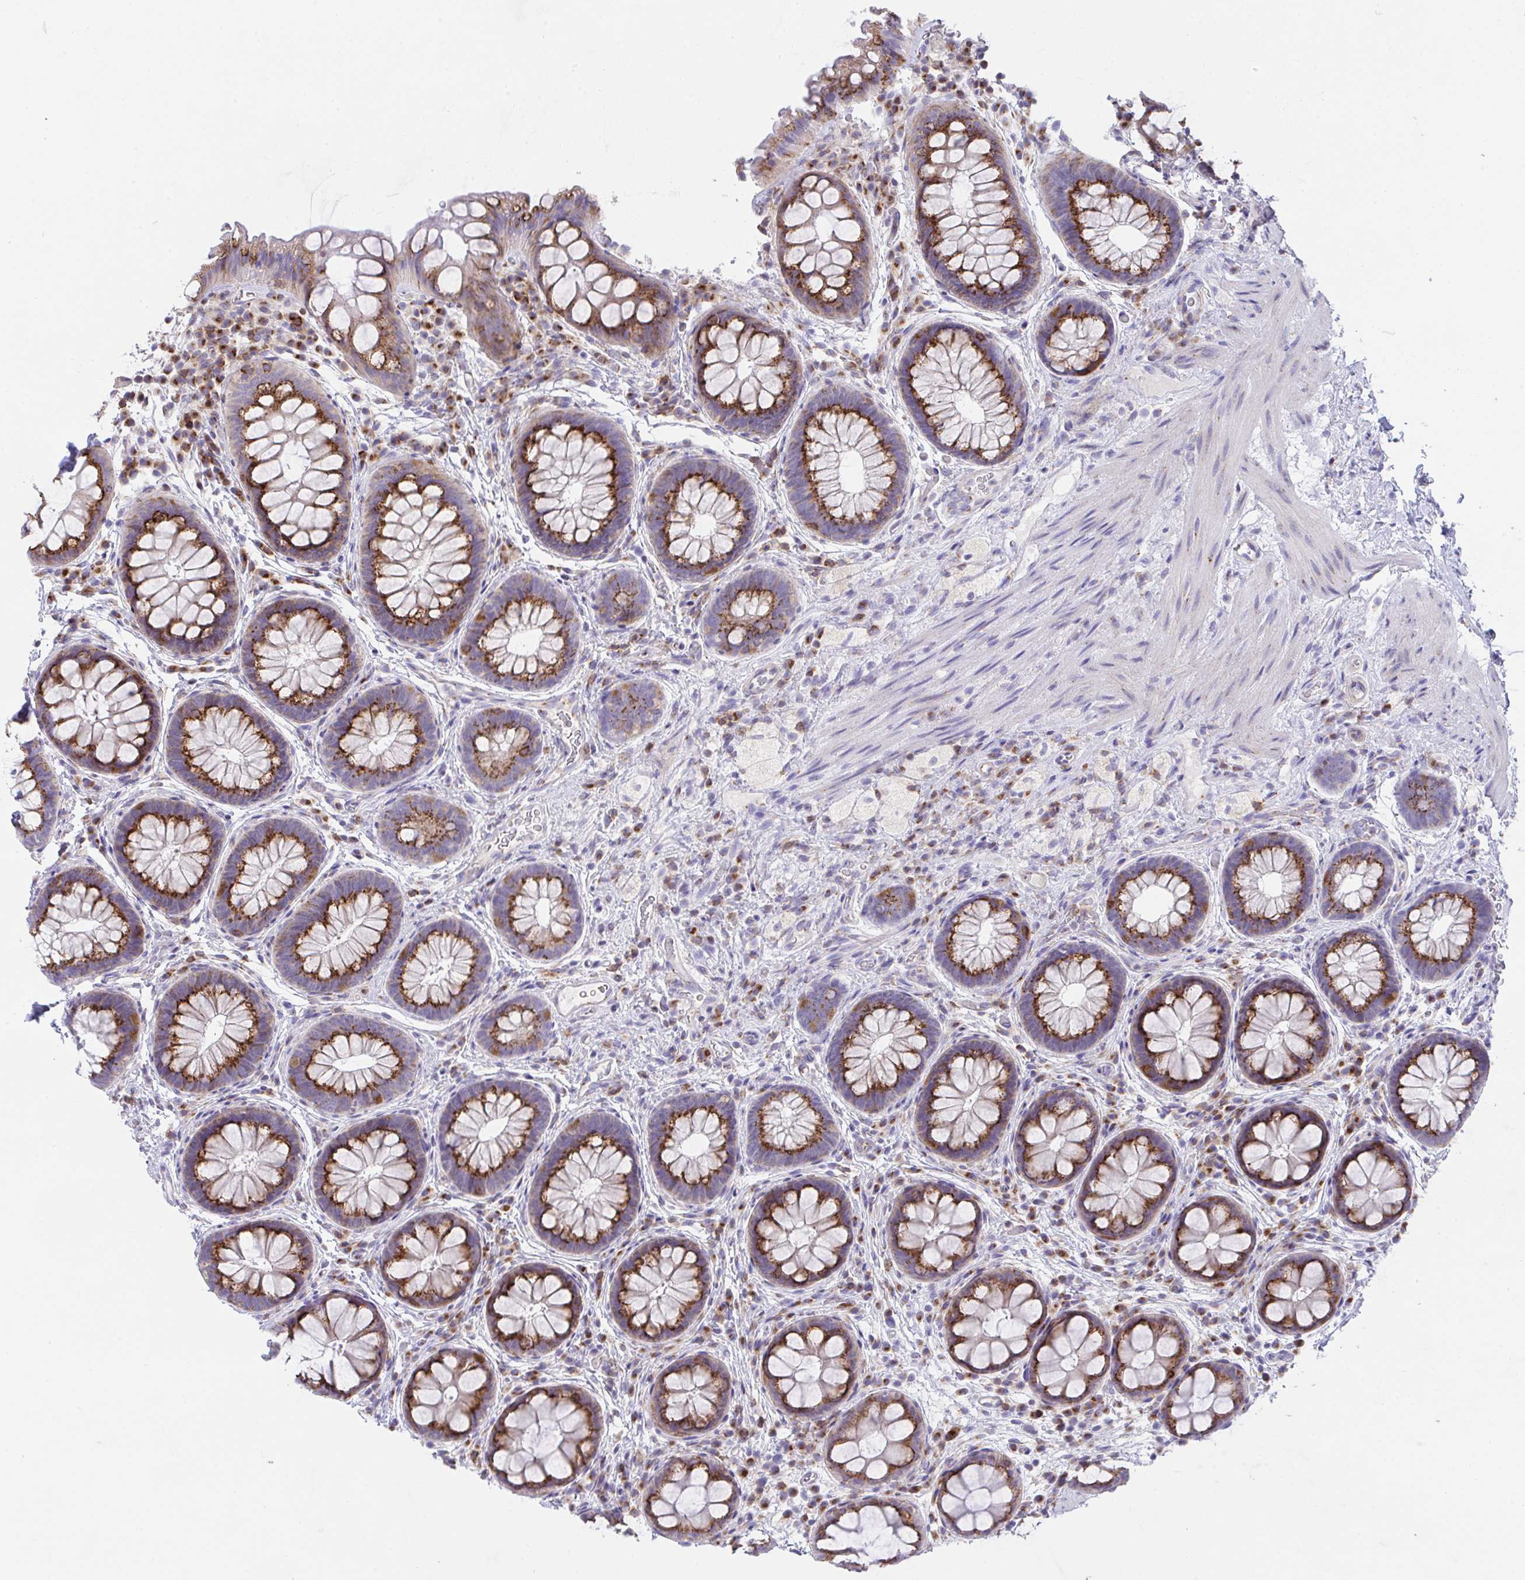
{"staining": {"intensity": "strong", "quantity": ">75%", "location": "cytoplasmic/membranous"}, "tissue": "rectum", "cell_type": "Glandular cells", "image_type": "normal", "snomed": [{"axis": "morphology", "description": "Normal tissue, NOS"}, {"axis": "topography", "description": "Rectum"}], "caption": "The immunohistochemical stain labels strong cytoplasmic/membranous expression in glandular cells of normal rectum.", "gene": "MIA3", "patient": {"sex": "female", "age": 69}}